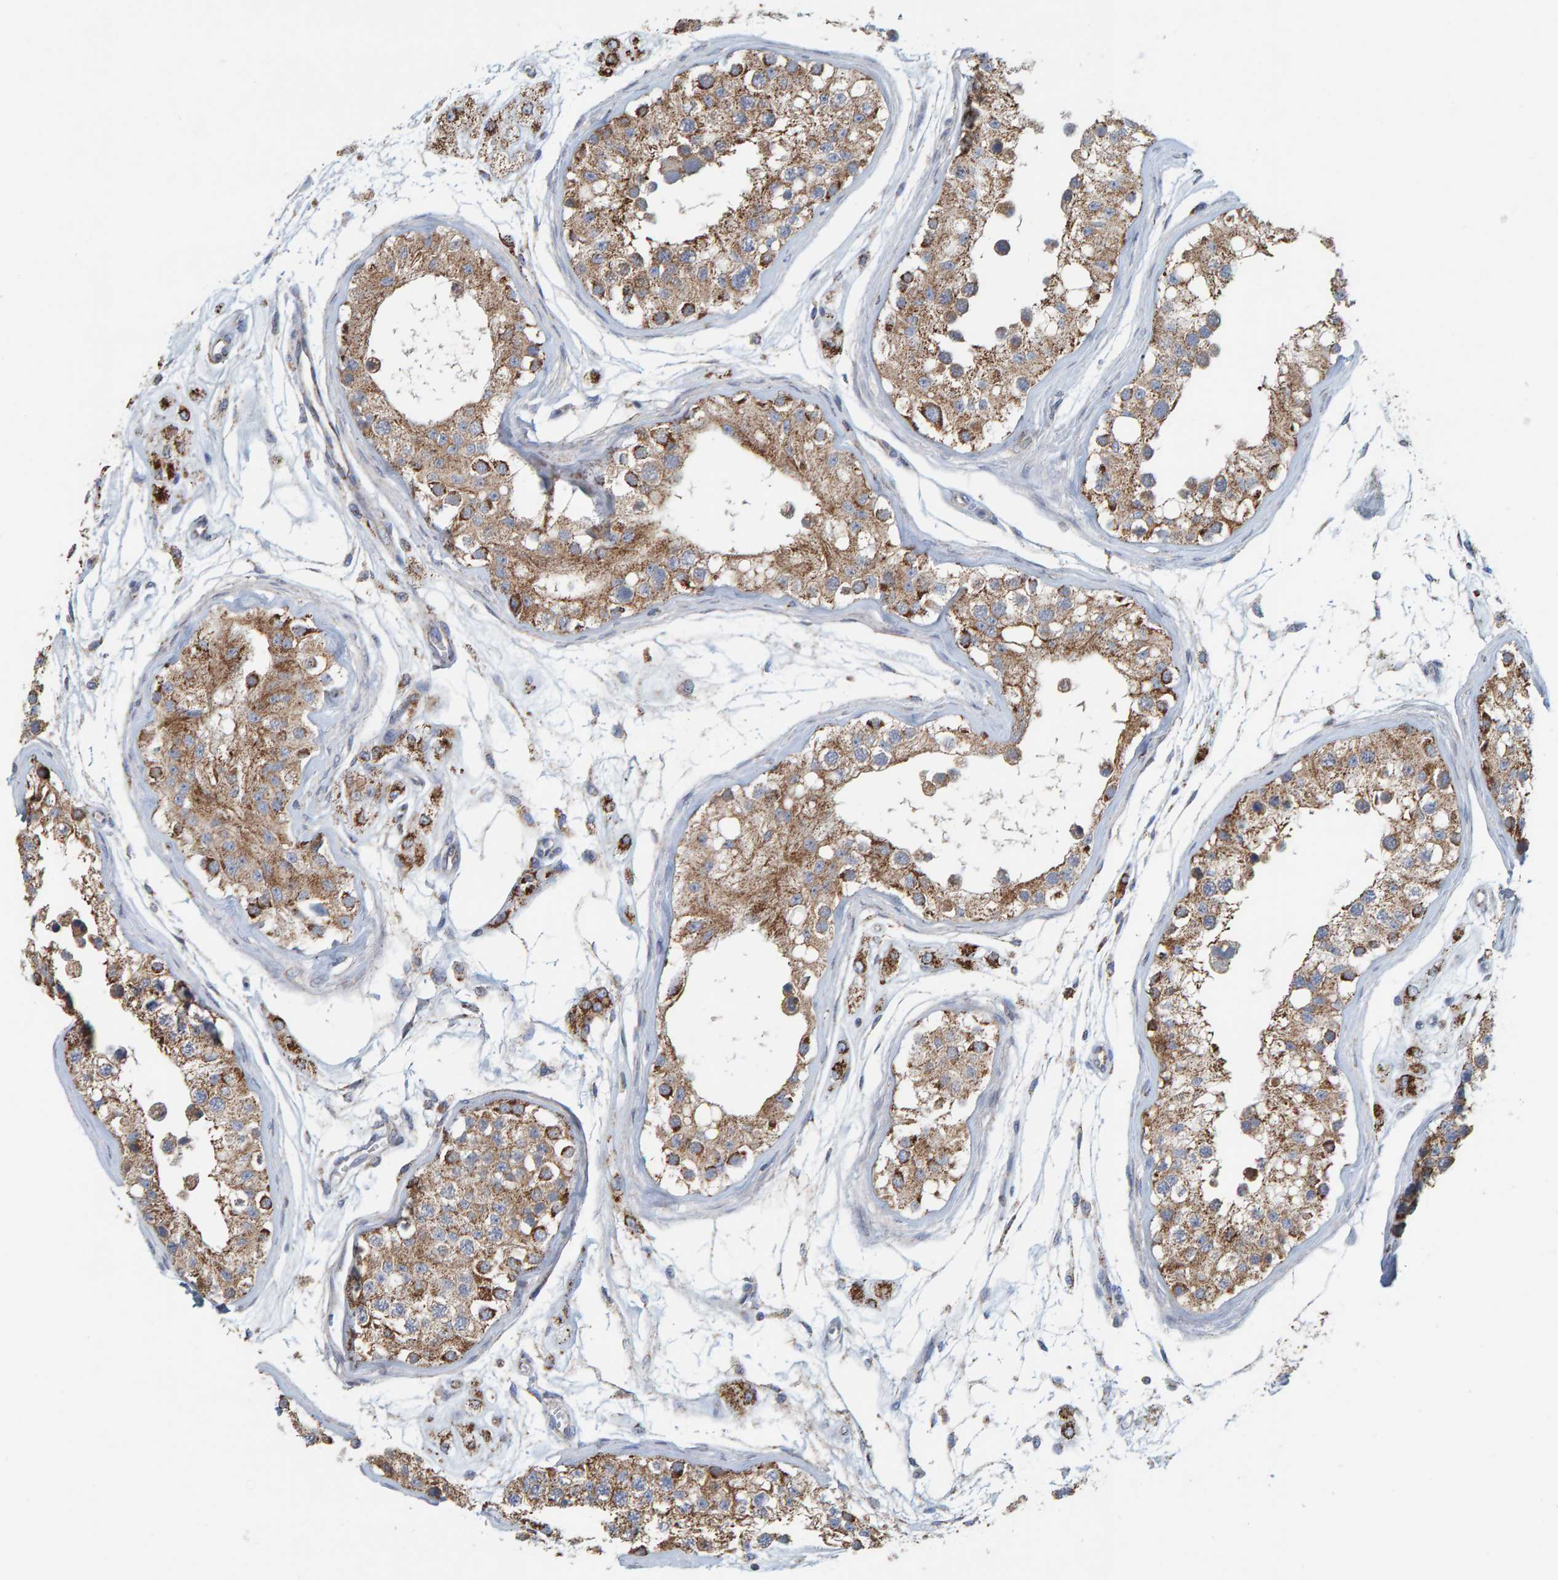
{"staining": {"intensity": "moderate", "quantity": ">75%", "location": "cytoplasmic/membranous"}, "tissue": "testis", "cell_type": "Cells in seminiferous ducts", "image_type": "normal", "snomed": [{"axis": "morphology", "description": "Normal tissue, NOS"}, {"axis": "morphology", "description": "Adenocarcinoma, metastatic, NOS"}, {"axis": "topography", "description": "Testis"}], "caption": "Protein expression analysis of normal testis demonstrates moderate cytoplasmic/membranous positivity in about >75% of cells in seminiferous ducts. (brown staining indicates protein expression, while blue staining denotes nuclei).", "gene": "B9D1", "patient": {"sex": "male", "age": 26}}